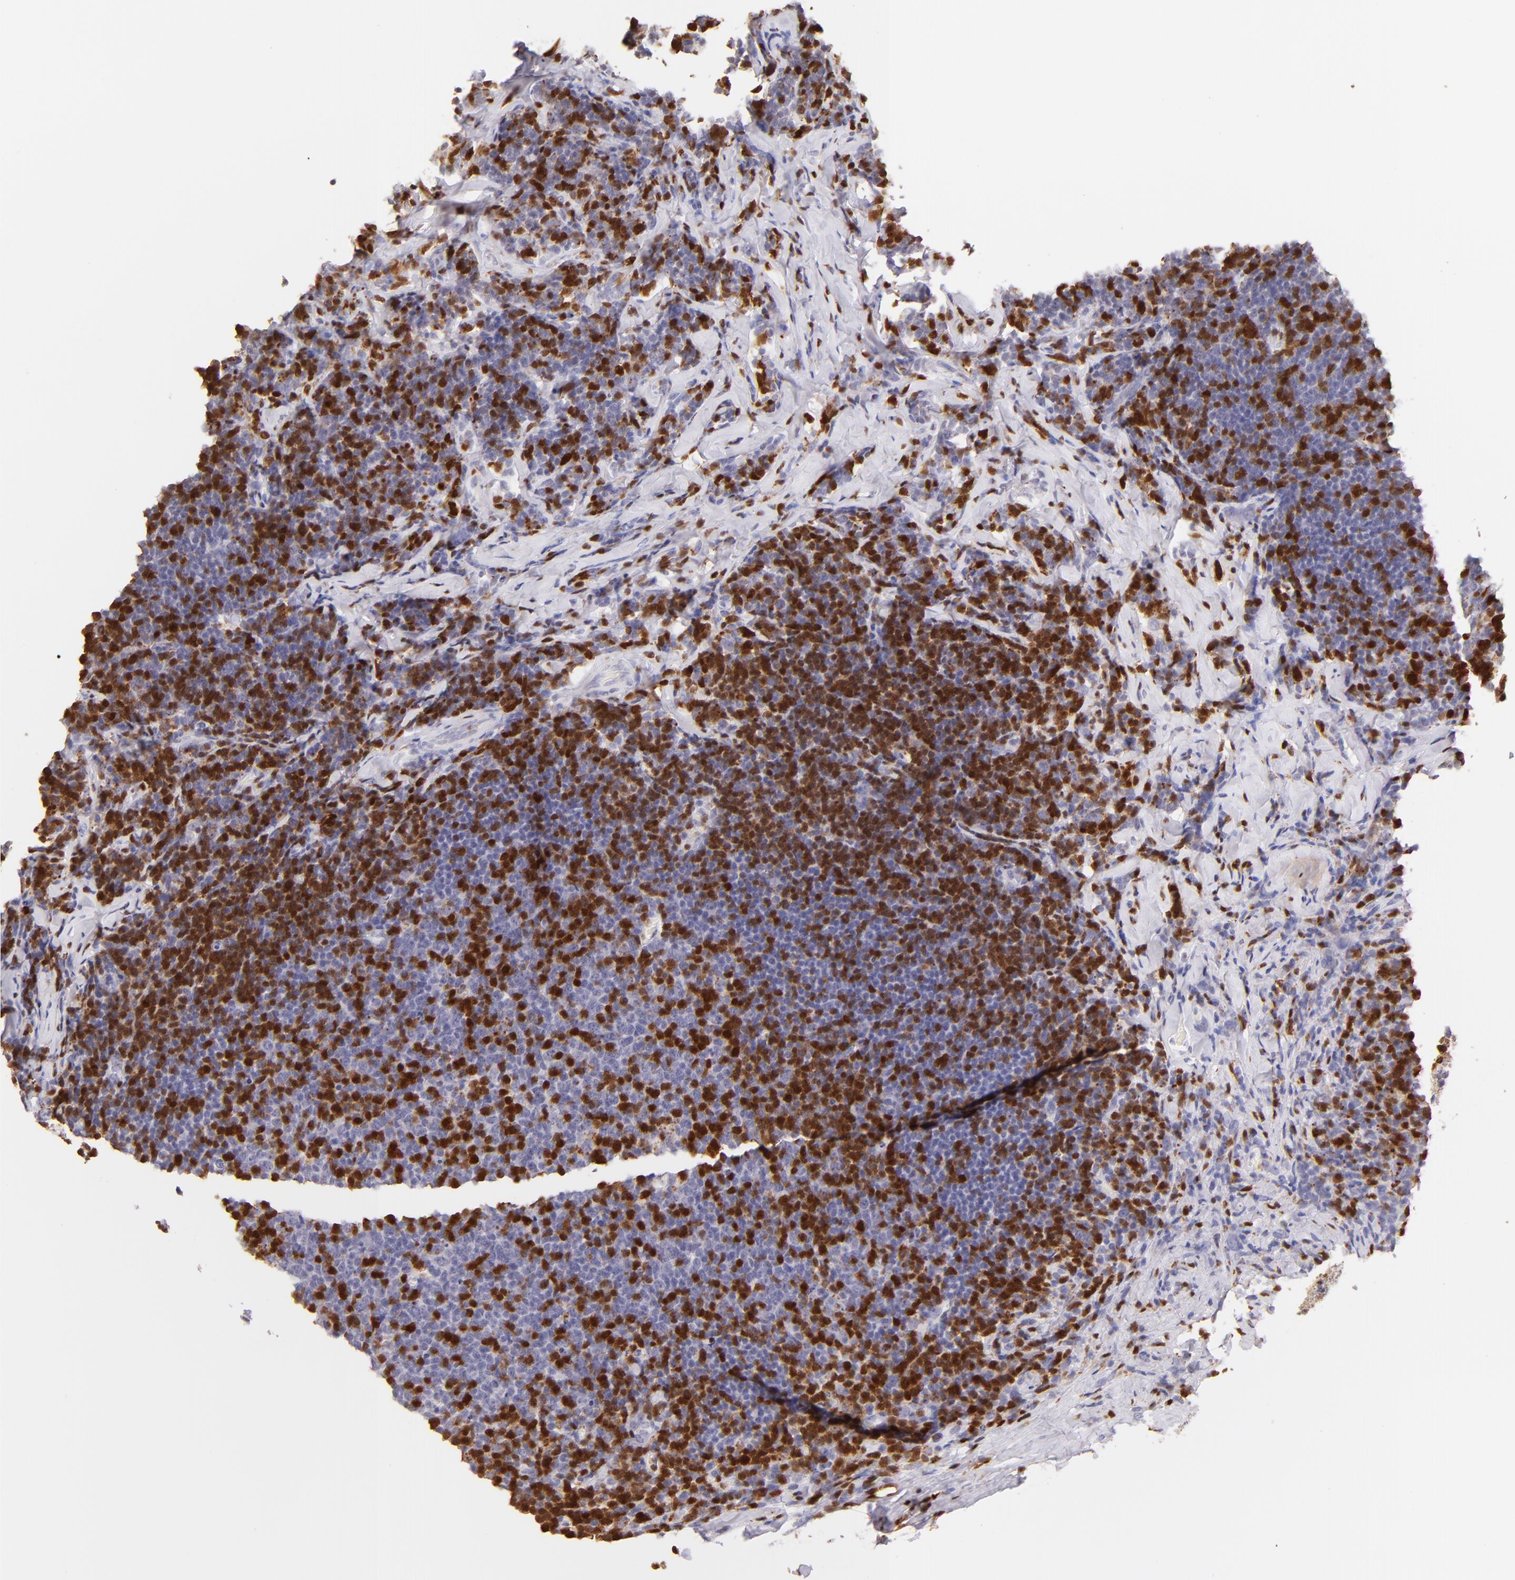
{"staining": {"intensity": "negative", "quantity": "none", "location": "none"}, "tissue": "lymphoma", "cell_type": "Tumor cells", "image_type": "cancer", "snomed": [{"axis": "morphology", "description": "Malignant lymphoma, non-Hodgkin's type, Low grade"}, {"axis": "topography", "description": "Lymph node"}], "caption": "Tumor cells show no significant protein expression in lymphoma.", "gene": "ZAP70", "patient": {"sex": "male", "age": 74}}